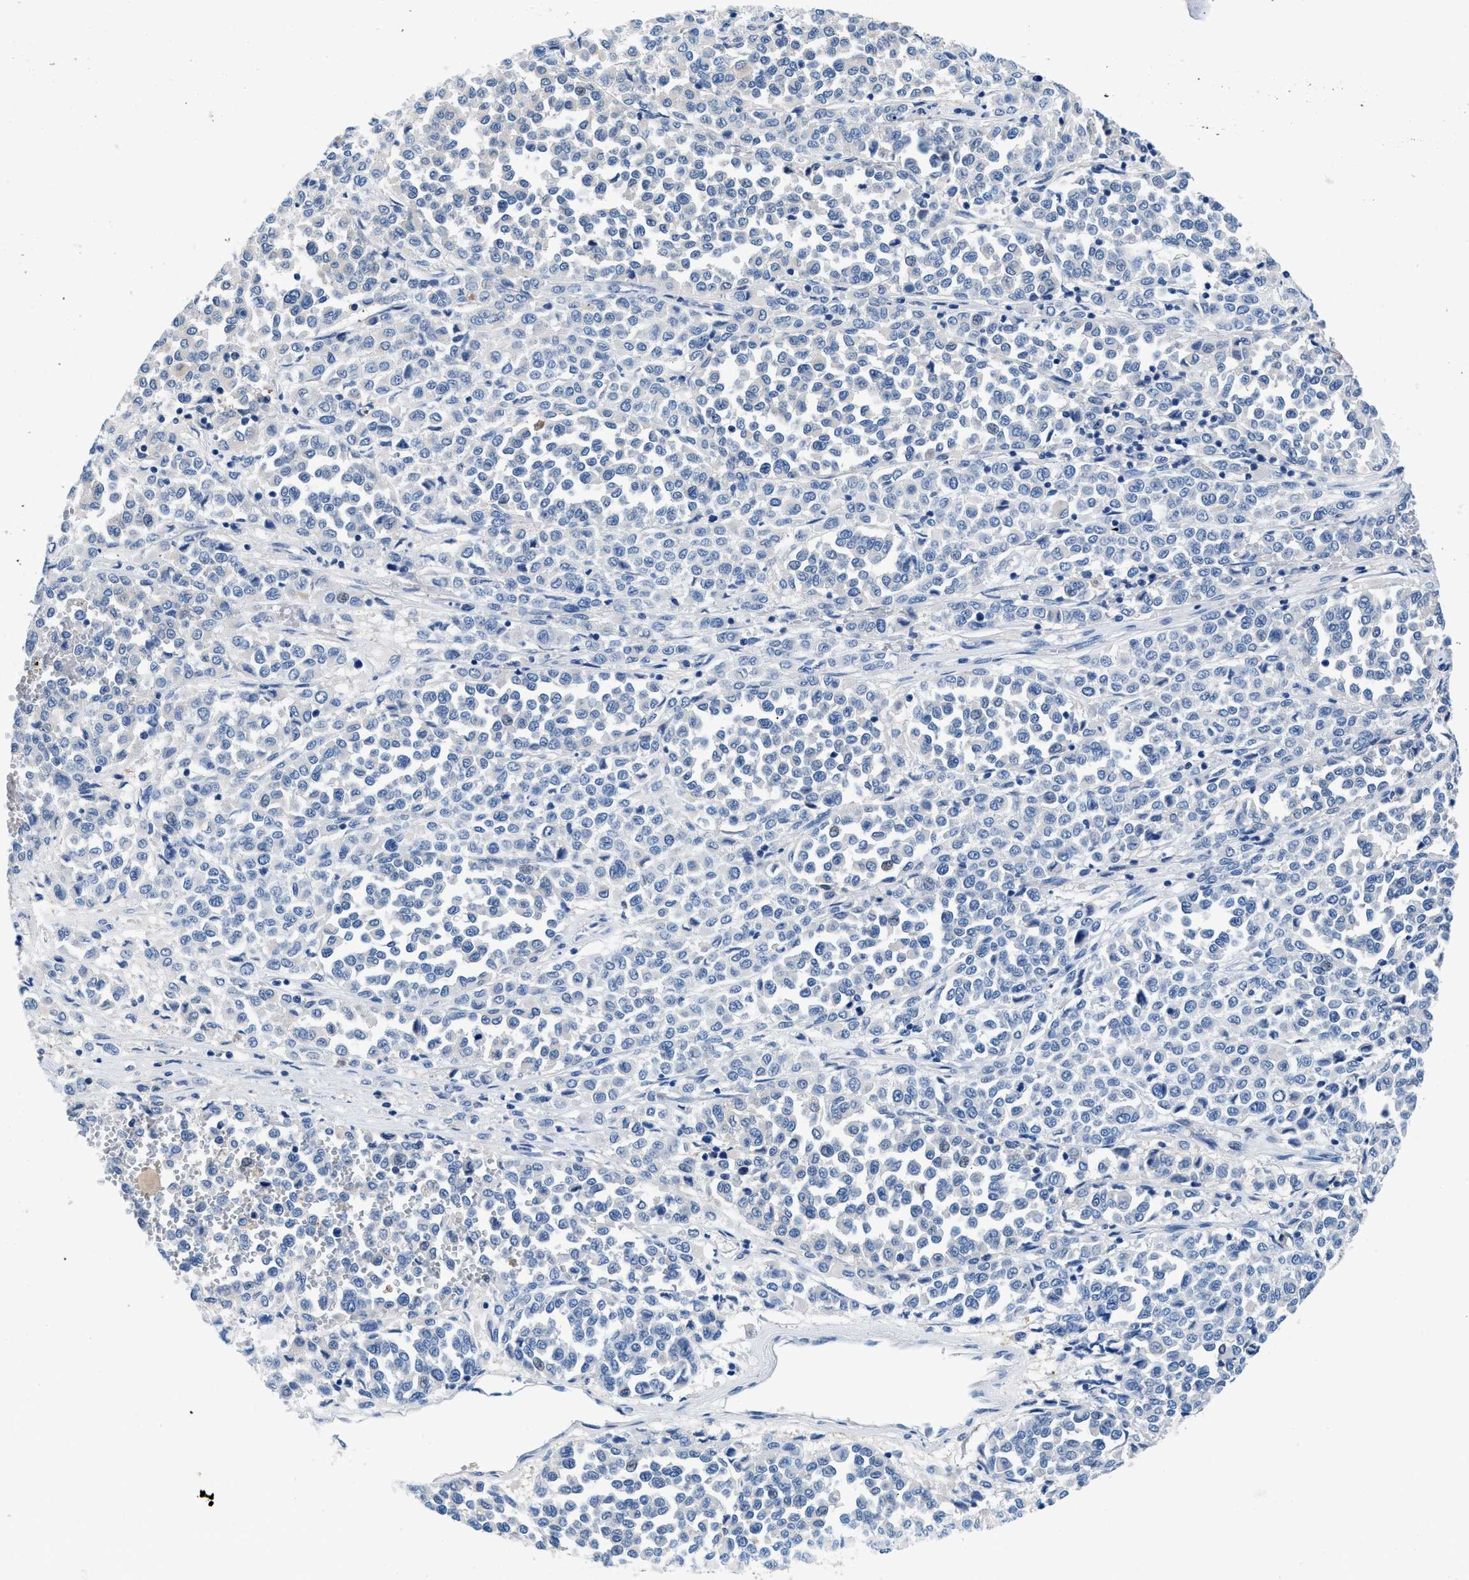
{"staining": {"intensity": "negative", "quantity": "none", "location": "none"}, "tissue": "melanoma", "cell_type": "Tumor cells", "image_type": "cancer", "snomed": [{"axis": "morphology", "description": "Malignant melanoma, Metastatic site"}, {"axis": "topography", "description": "Pancreas"}], "caption": "DAB immunohistochemical staining of malignant melanoma (metastatic site) shows no significant positivity in tumor cells. (DAB (3,3'-diaminobenzidine) IHC, high magnification).", "gene": "FADS6", "patient": {"sex": "female", "age": 30}}